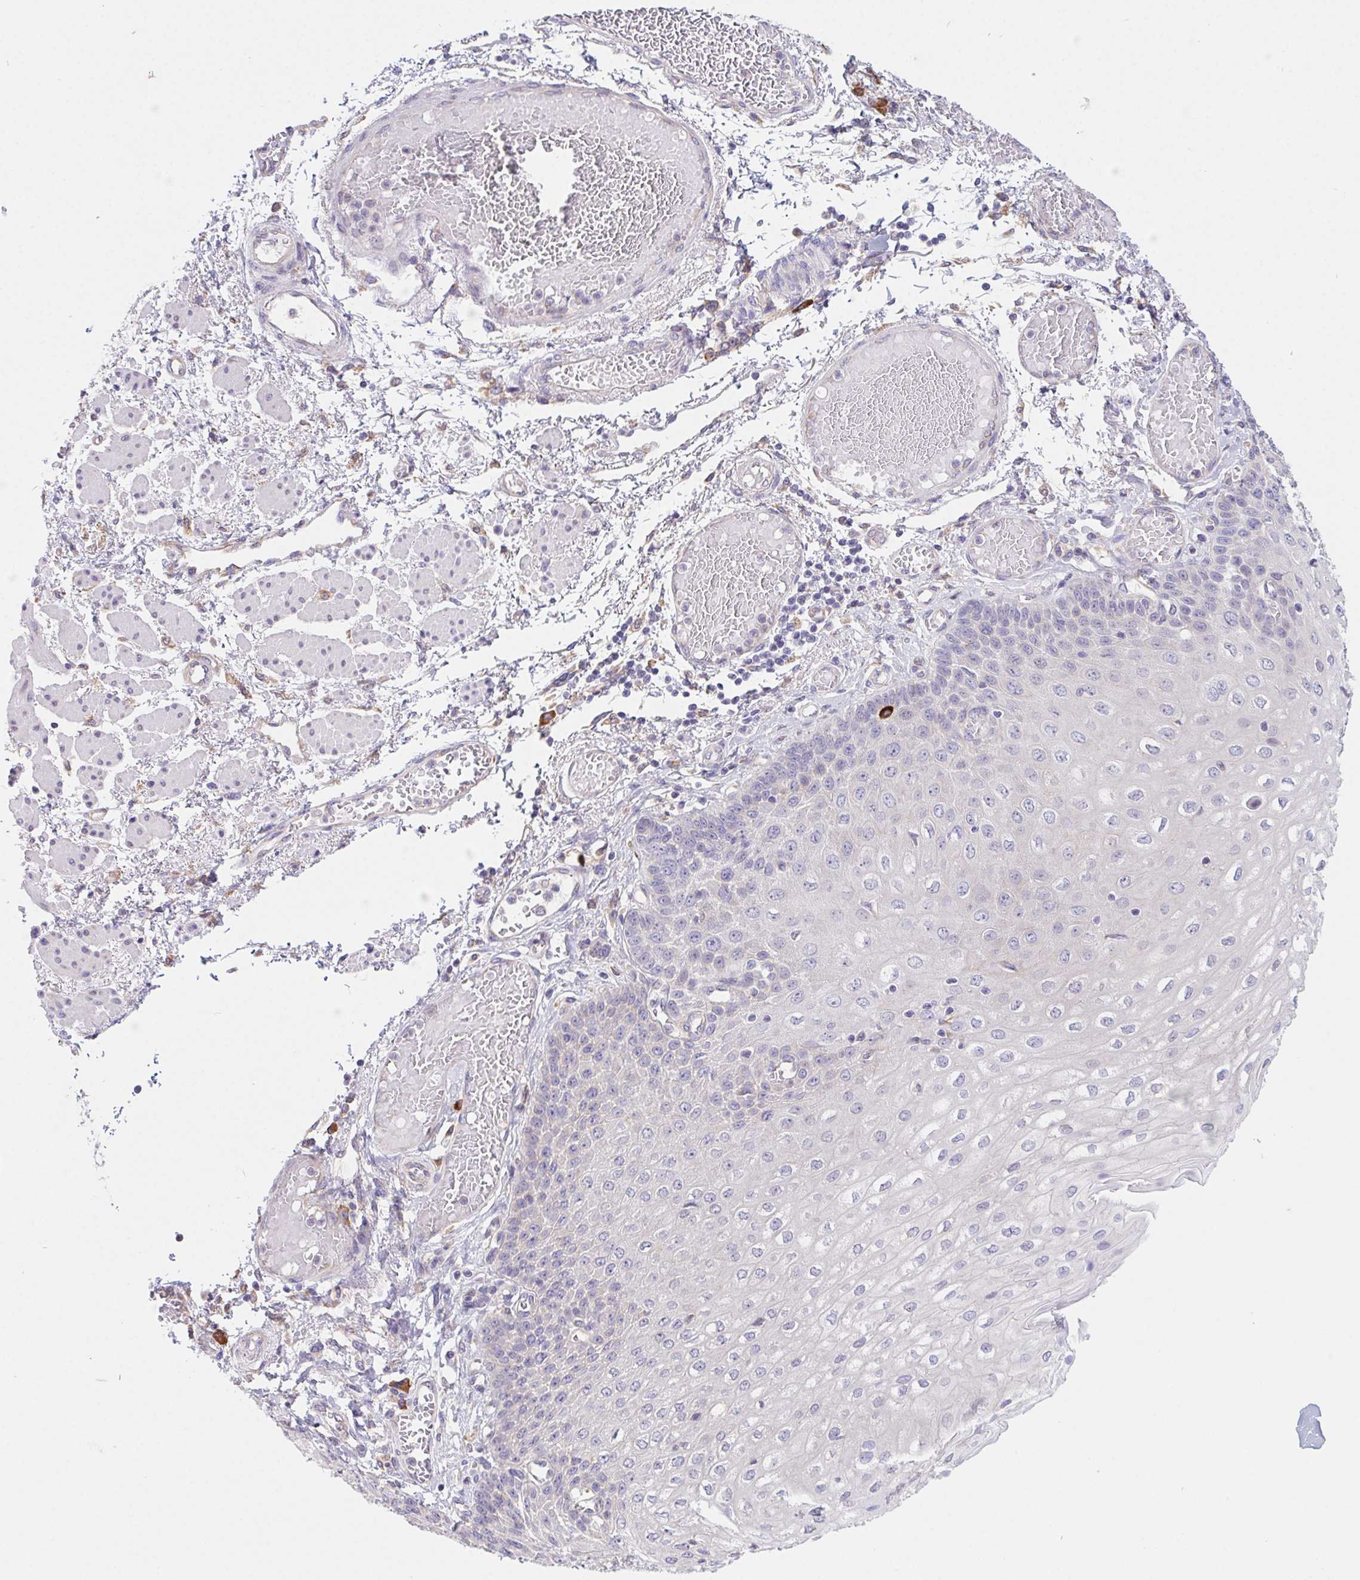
{"staining": {"intensity": "negative", "quantity": "none", "location": "none"}, "tissue": "esophagus", "cell_type": "Squamous epithelial cells", "image_type": "normal", "snomed": [{"axis": "morphology", "description": "Normal tissue, NOS"}, {"axis": "morphology", "description": "Adenocarcinoma, NOS"}, {"axis": "topography", "description": "Esophagus"}], "caption": "Squamous epithelial cells are negative for protein expression in normal human esophagus. The staining was performed using DAB to visualize the protein expression in brown, while the nuclei were stained in blue with hematoxylin (Magnification: 20x).", "gene": "ADAM8", "patient": {"sex": "male", "age": 81}}